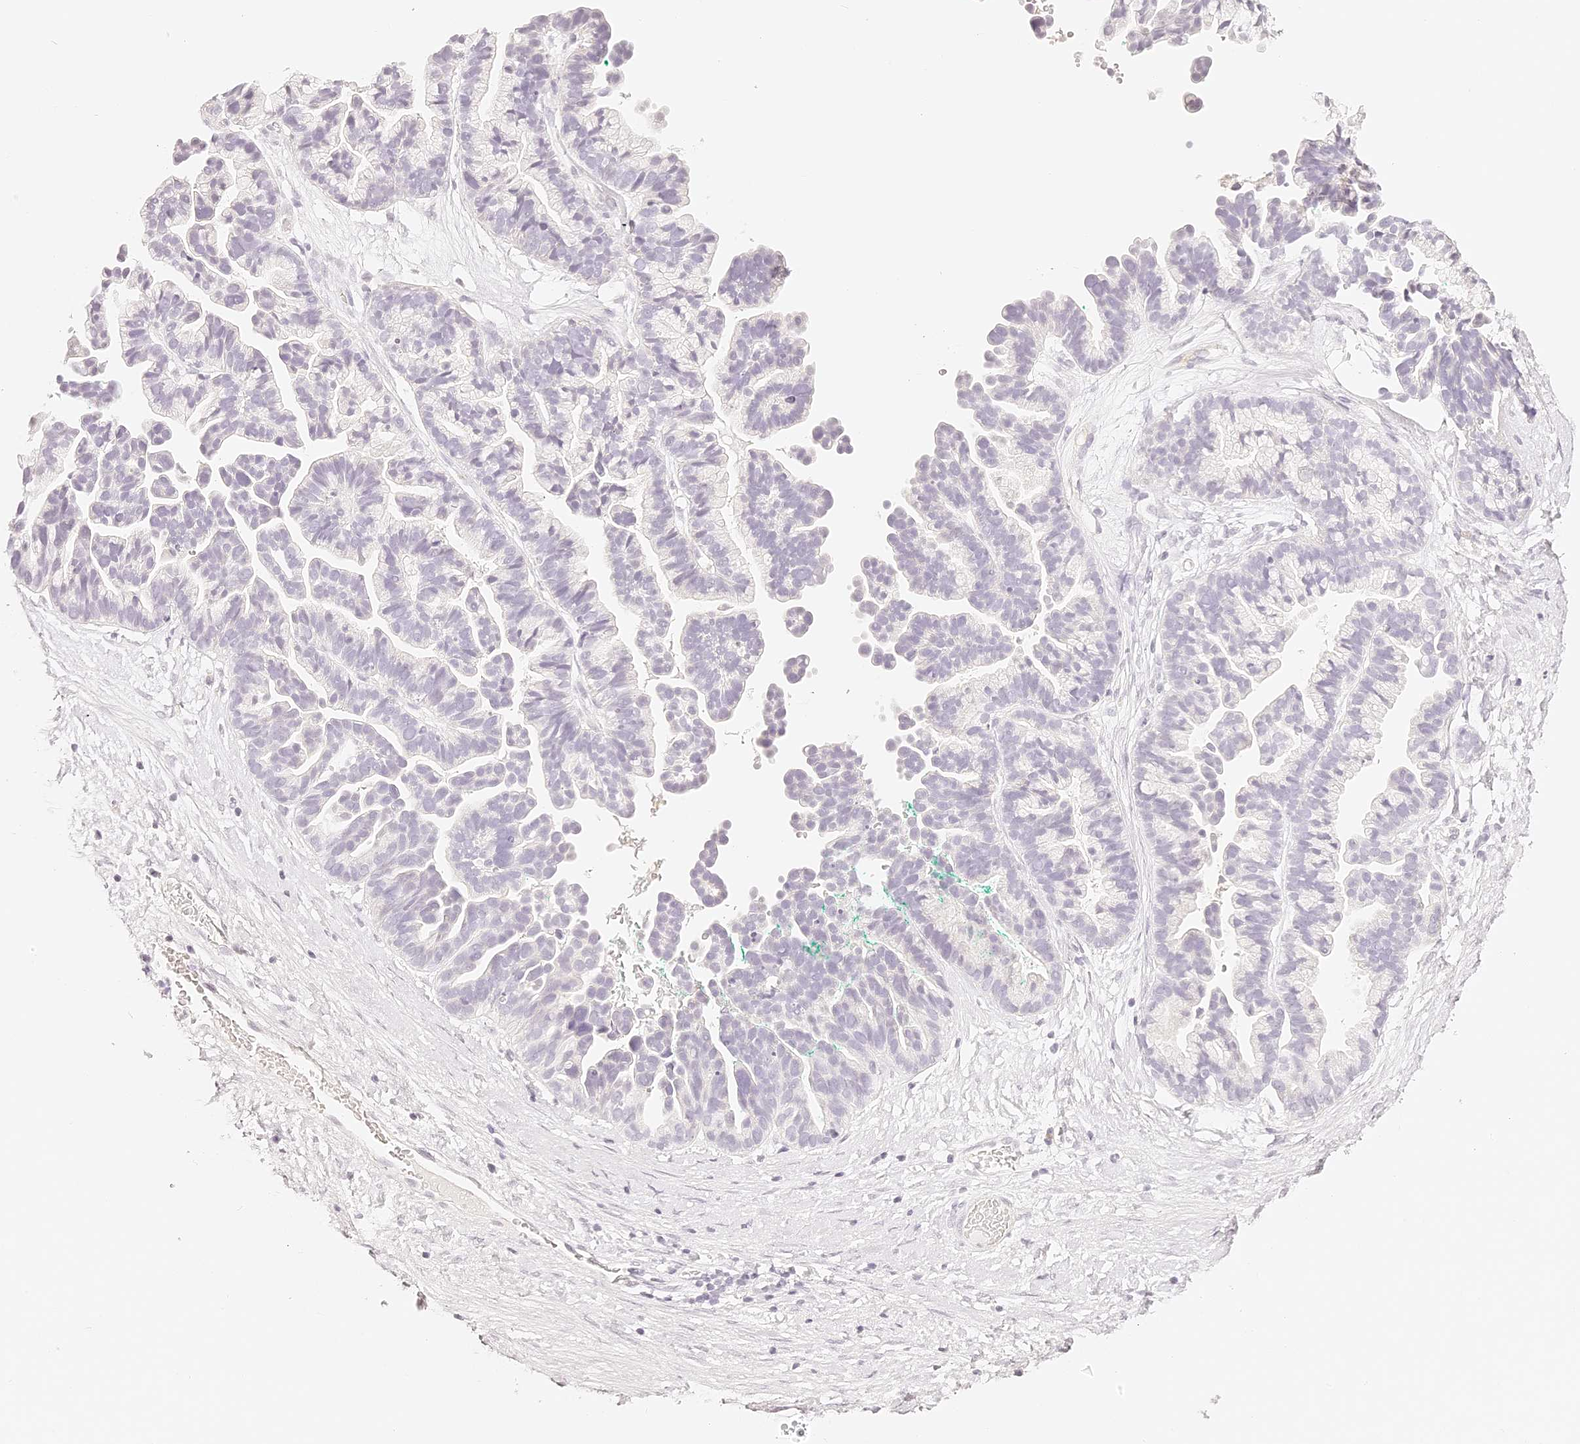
{"staining": {"intensity": "negative", "quantity": "none", "location": "none"}, "tissue": "ovarian cancer", "cell_type": "Tumor cells", "image_type": "cancer", "snomed": [{"axis": "morphology", "description": "Cystadenocarcinoma, serous, NOS"}, {"axis": "topography", "description": "Ovary"}], "caption": "This is an IHC histopathology image of ovarian serous cystadenocarcinoma. There is no staining in tumor cells.", "gene": "TRIM45", "patient": {"sex": "female", "age": 56}}